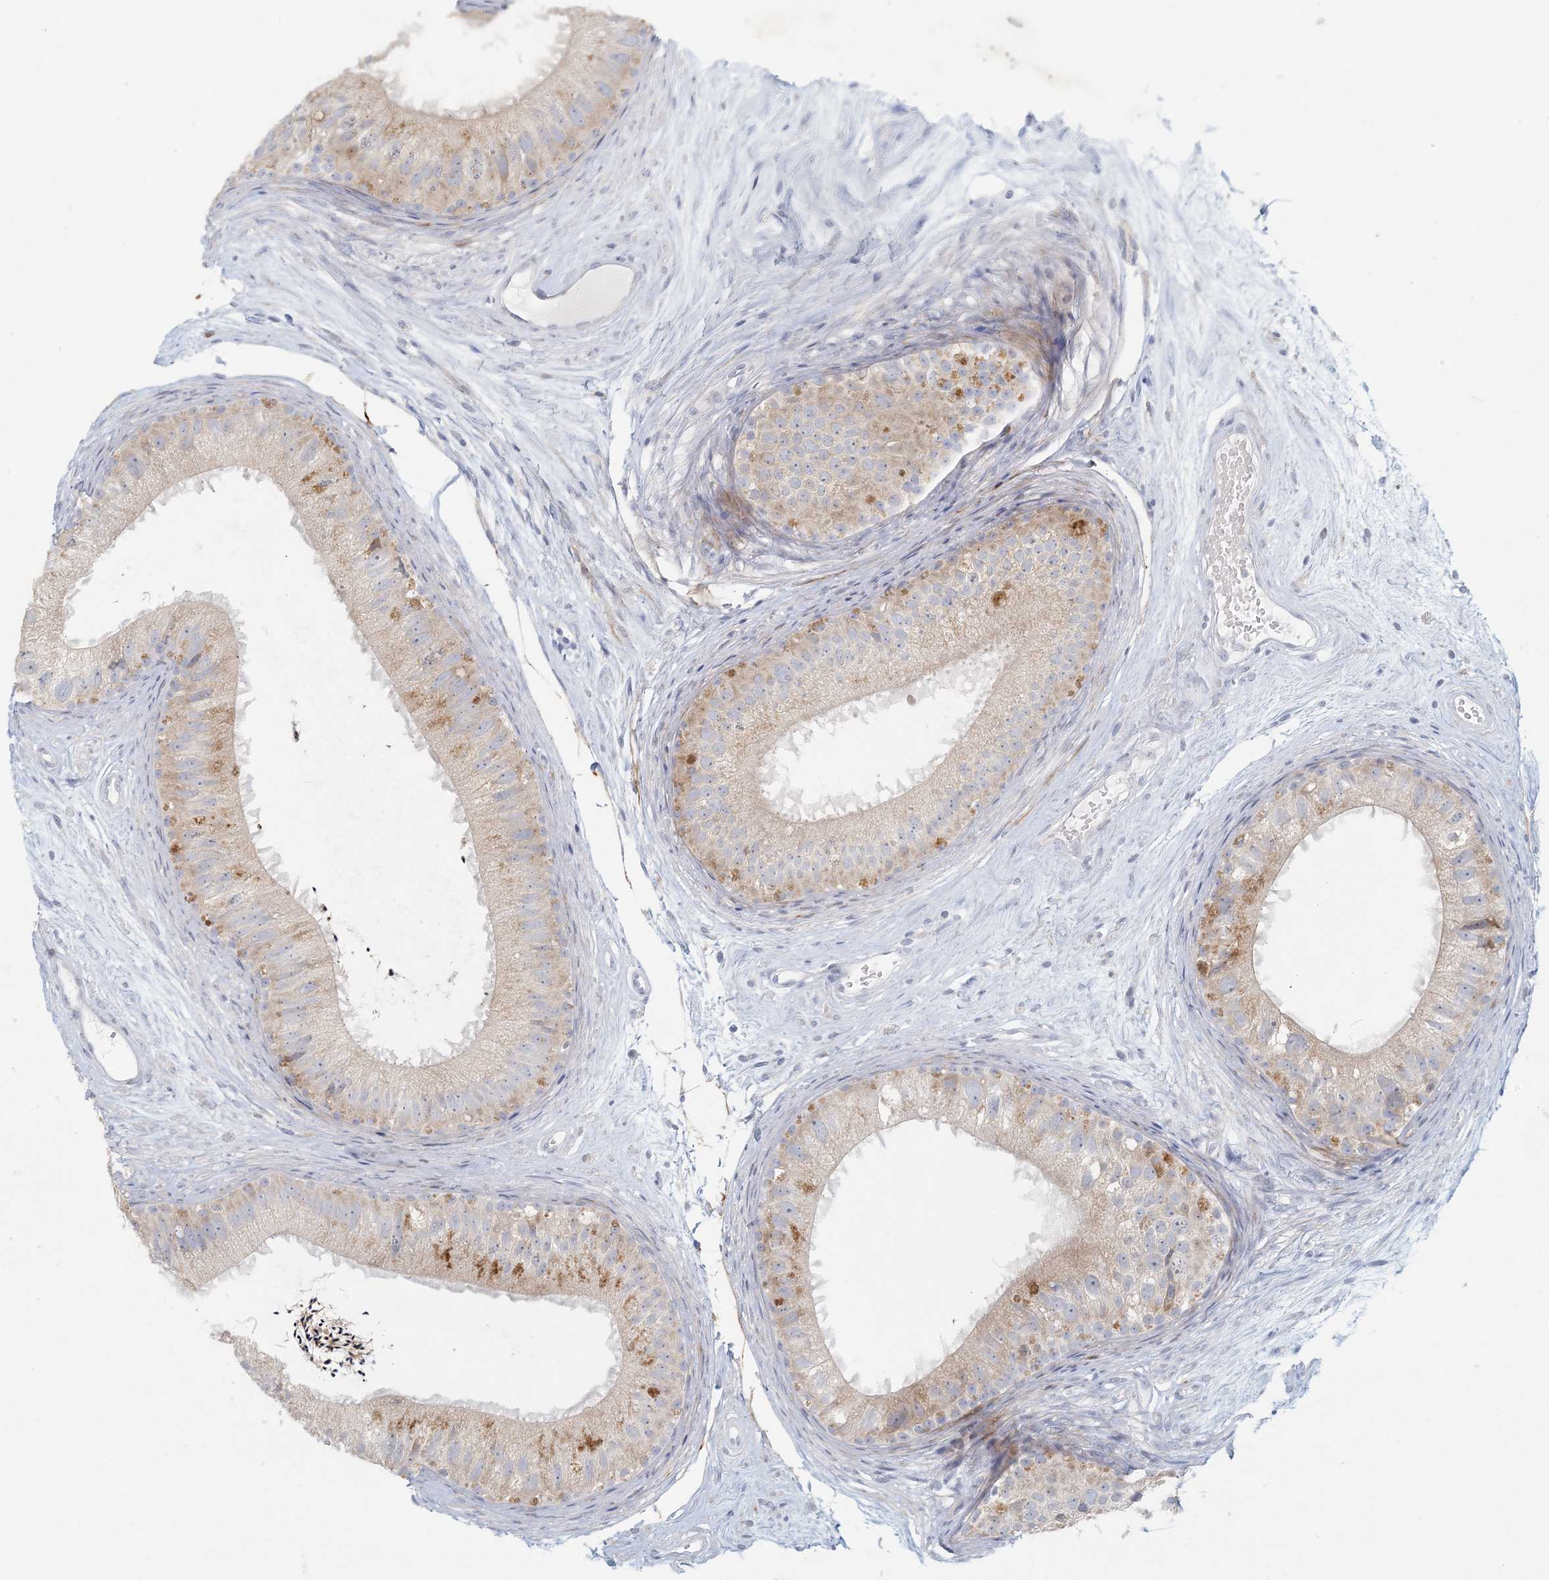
{"staining": {"intensity": "moderate", "quantity": "<25%", "location": "cytoplasmic/membranous"}, "tissue": "epididymis", "cell_type": "Glandular cells", "image_type": "normal", "snomed": [{"axis": "morphology", "description": "Normal tissue, NOS"}, {"axis": "topography", "description": "Epididymis"}], "caption": "Epididymis stained with immunohistochemistry exhibits moderate cytoplasmic/membranous positivity in about <25% of glandular cells.", "gene": "ZNF385D", "patient": {"sex": "male", "age": 77}}